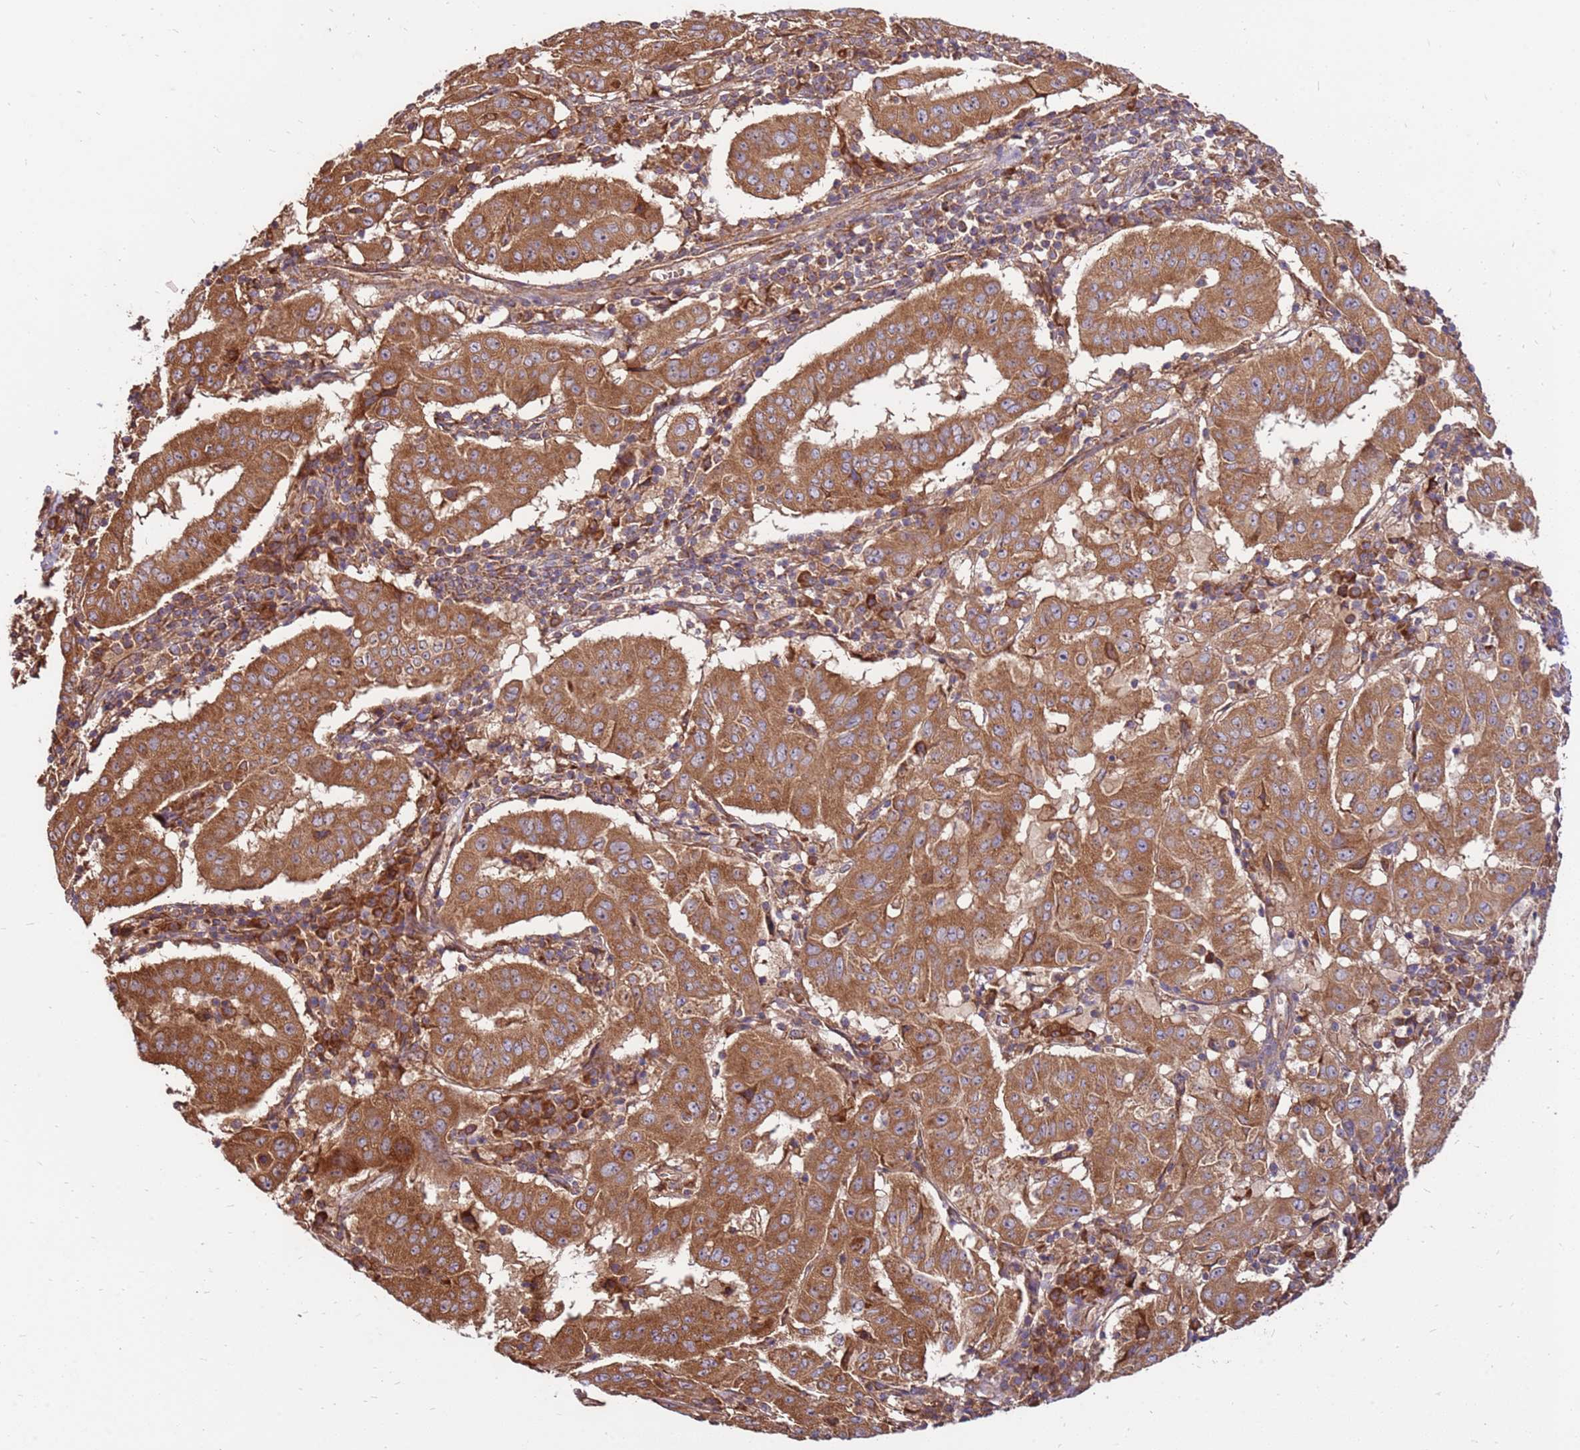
{"staining": {"intensity": "strong", "quantity": ">75%", "location": "cytoplasmic/membranous"}, "tissue": "pancreatic cancer", "cell_type": "Tumor cells", "image_type": "cancer", "snomed": [{"axis": "morphology", "description": "Adenocarcinoma, NOS"}, {"axis": "topography", "description": "Pancreas"}], "caption": "Human pancreatic adenocarcinoma stained for a protein (brown) demonstrates strong cytoplasmic/membranous positive staining in approximately >75% of tumor cells.", "gene": "SLC44A5", "patient": {"sex": "male", "age": 63}}